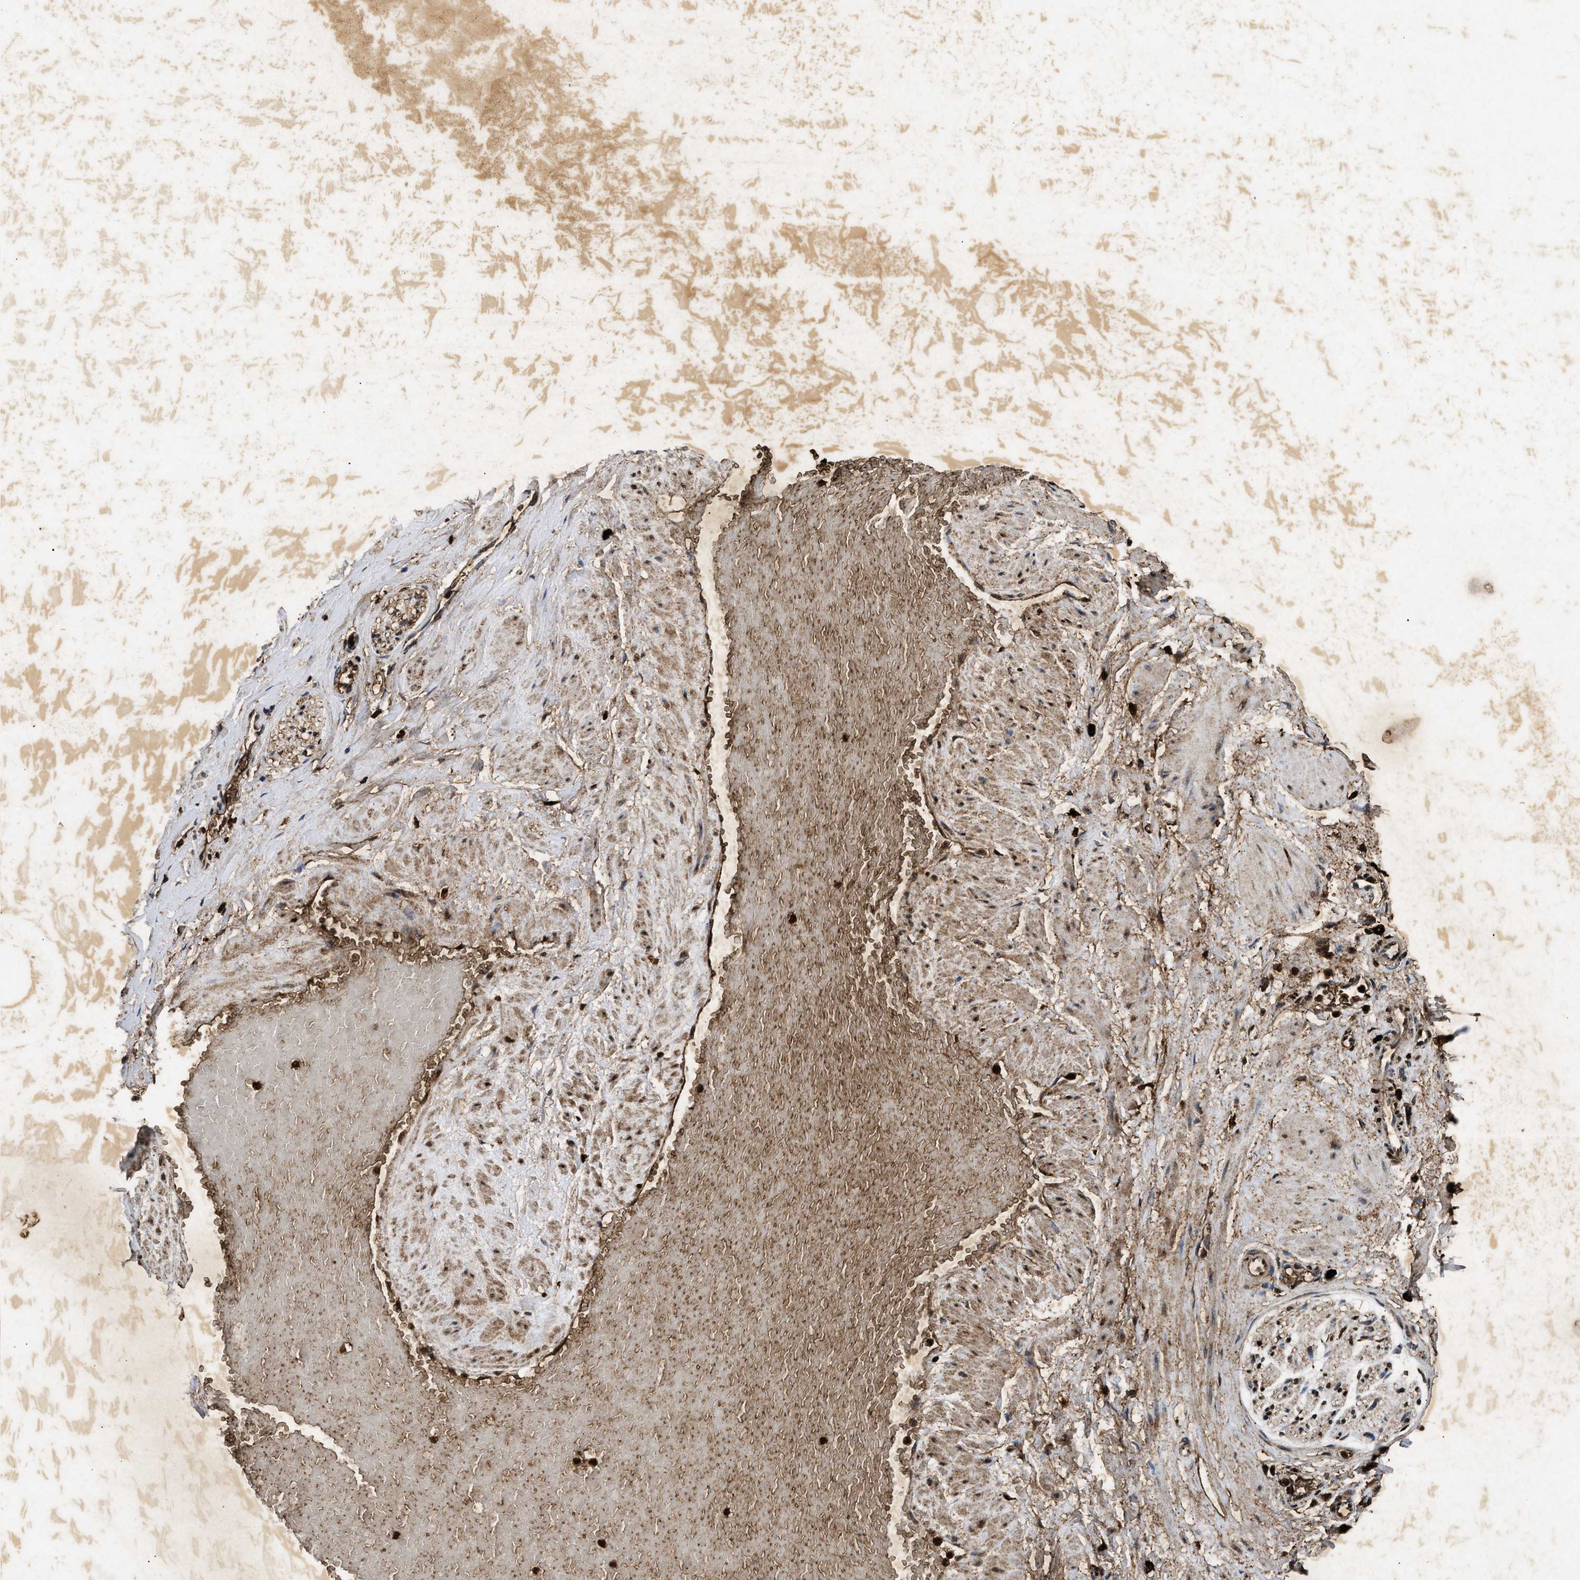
{"staining": {"intensity": "weak", "quantity": "<25%", "location": "cytoplasmic/membranous"}, "tissue": "adipose tissue", "cell_type": "Adipocytes", "image_type": "normal", "snomed": [{"axis": "morphology", "description": "Normal tissue, NOS"}, {"axis": "topography", "description": "Soft tissue"}, {"axis": "topography", "description": "Vascular tissue"}], "caption": "Immunohistochemical staining of benign adipose tissue demonstrates no significant positivity in adipocytes. (Stains: DAB IHC with hematoxylin counter stain, Microscopy: brightfield microscopy at high magnification).", "gene": "ACOX1", "patient": {"sex": "female", "age": 35}}